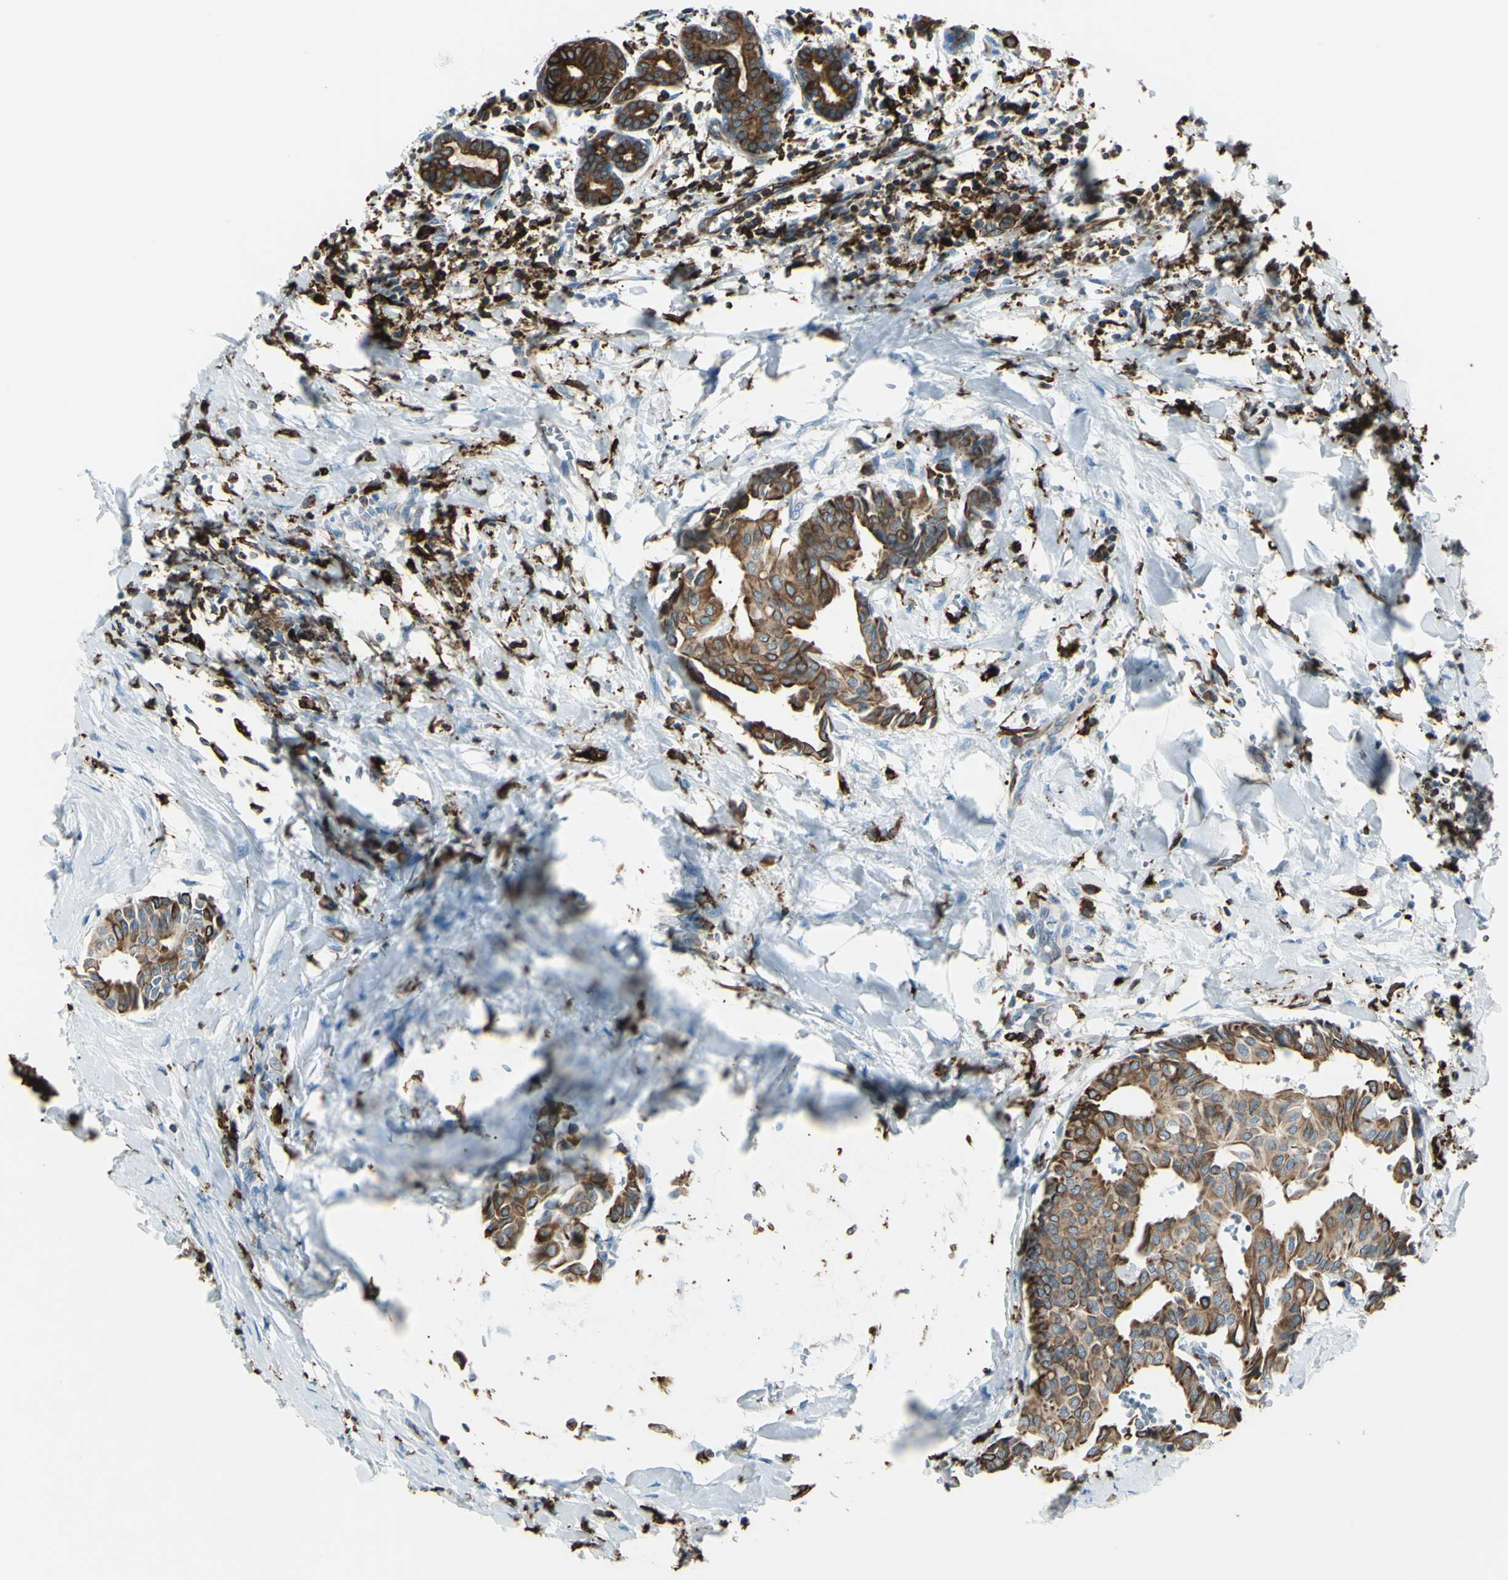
{"staining": {"intensity": "moderate", "quantity": ">75%", "location": "cytoplasmic/membranous"}, "tissue": "head and neck cancer", "cell_type": "Tumor cells", "image_type": "cancer", "snomed": [{"axis": "morphology", "description": "Adenocarcinoma, NOS"}, {"axis": "topography", "description": "Salivary gland"}, {"axis": "topography", "description": "Head-Neck"}], "caption": "Immunohistochemical staining of human head and neck adenocarcinoma shows medium levels of moderate cytoplasmic/membranous staining in about >75% of tumor cells.", "gene": "CD74", "patient": {"sex": "female", "age": 59}}